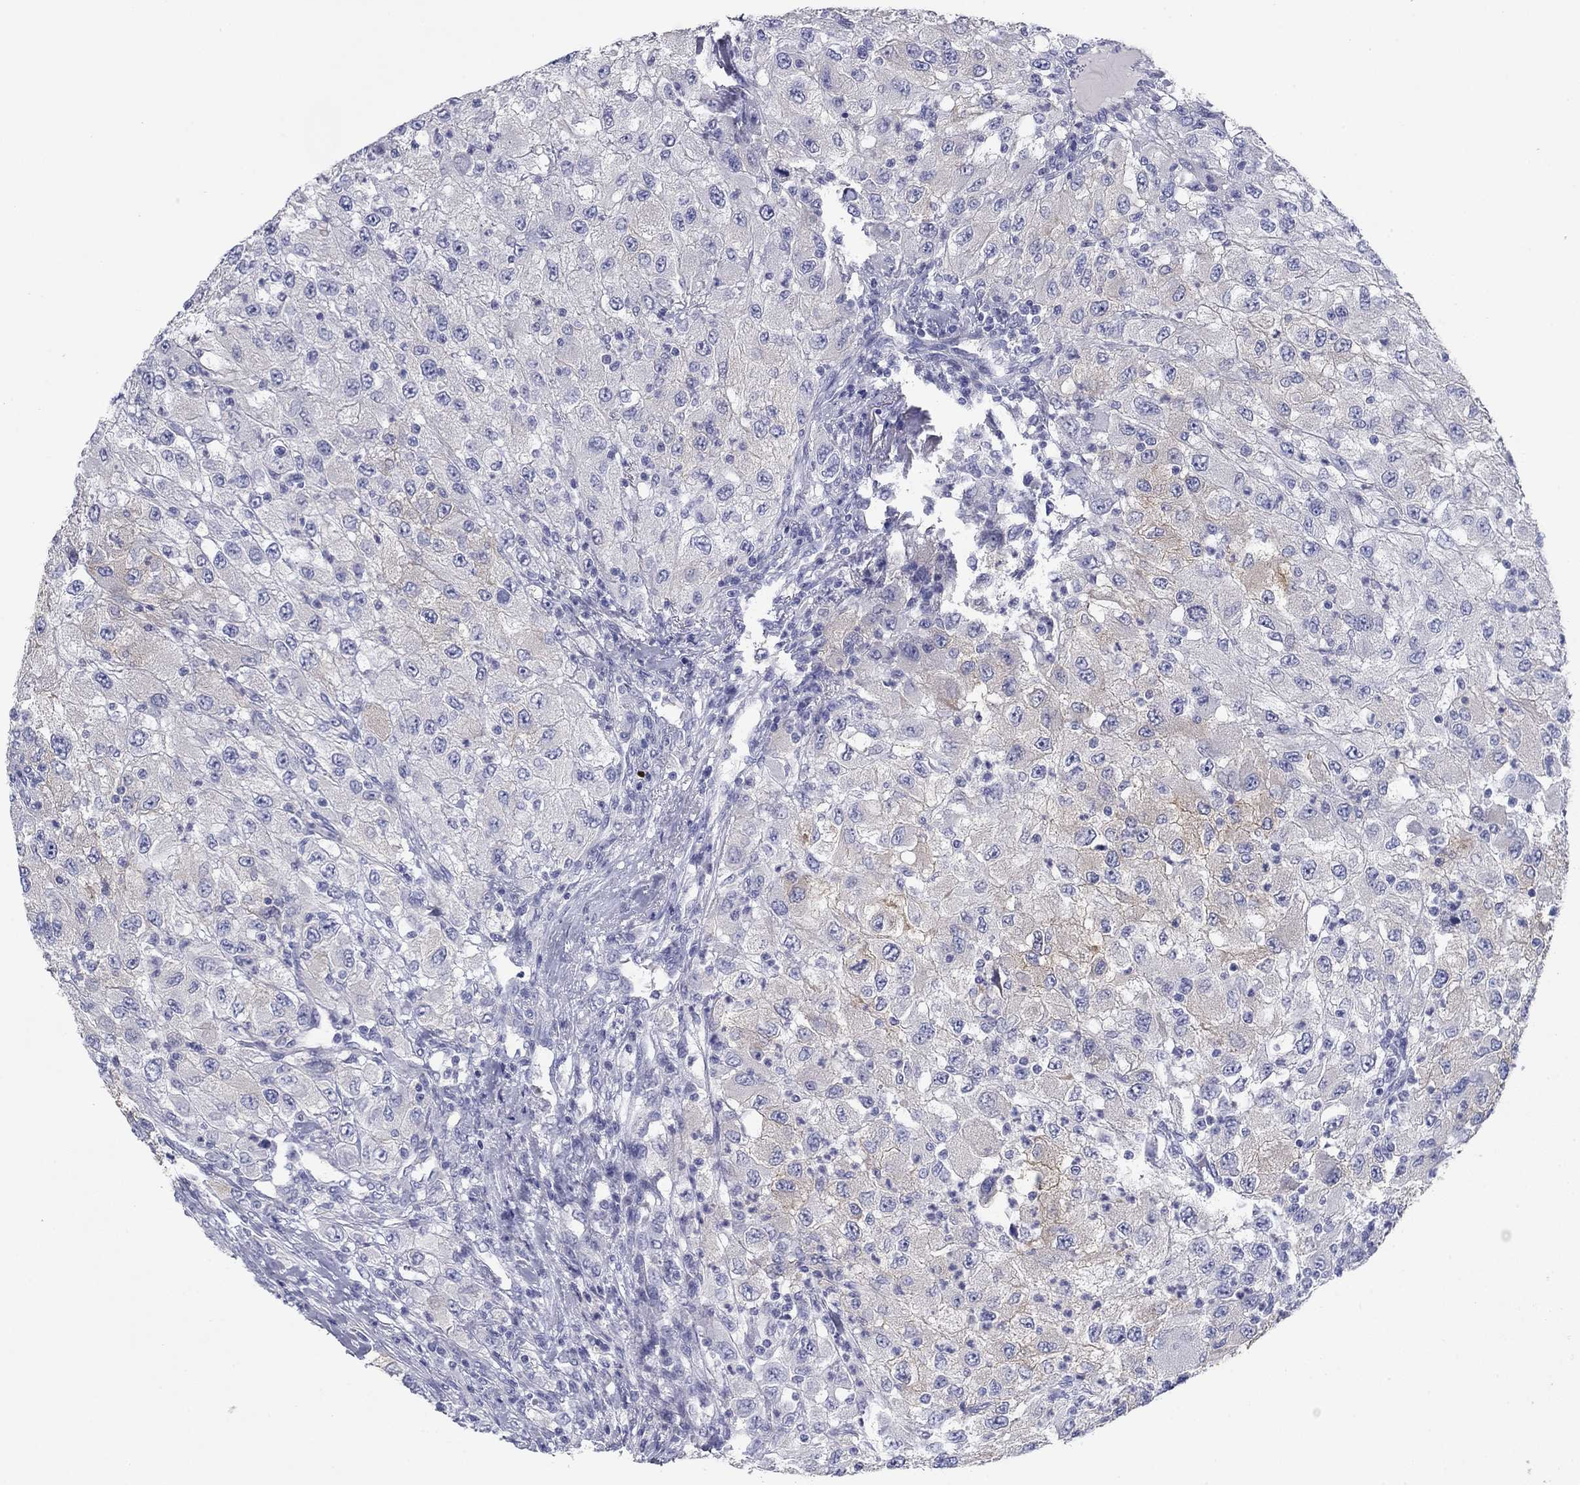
{"staining": {"intensity": "negative", "quantity": "none", "location": "none"}, "tissue": "renal cancer", "cell_type": "Tumor cells", "image_type": "cancer", "snomed": [{"axis": "morphology", "description": "Adenocarcinoma, NOS"}, {"axis": "topography", "description": "Kidney"}], "caption": "This photomicrograph is of renal cancer (adenocarcinoma) stained with immunohistochemistry to label a protein in brown with the nuclei are counter-stained blue. There is no staining in tumor cells.", "gene": "PLS1", "patient": {"sex": "female", "age": 67}}